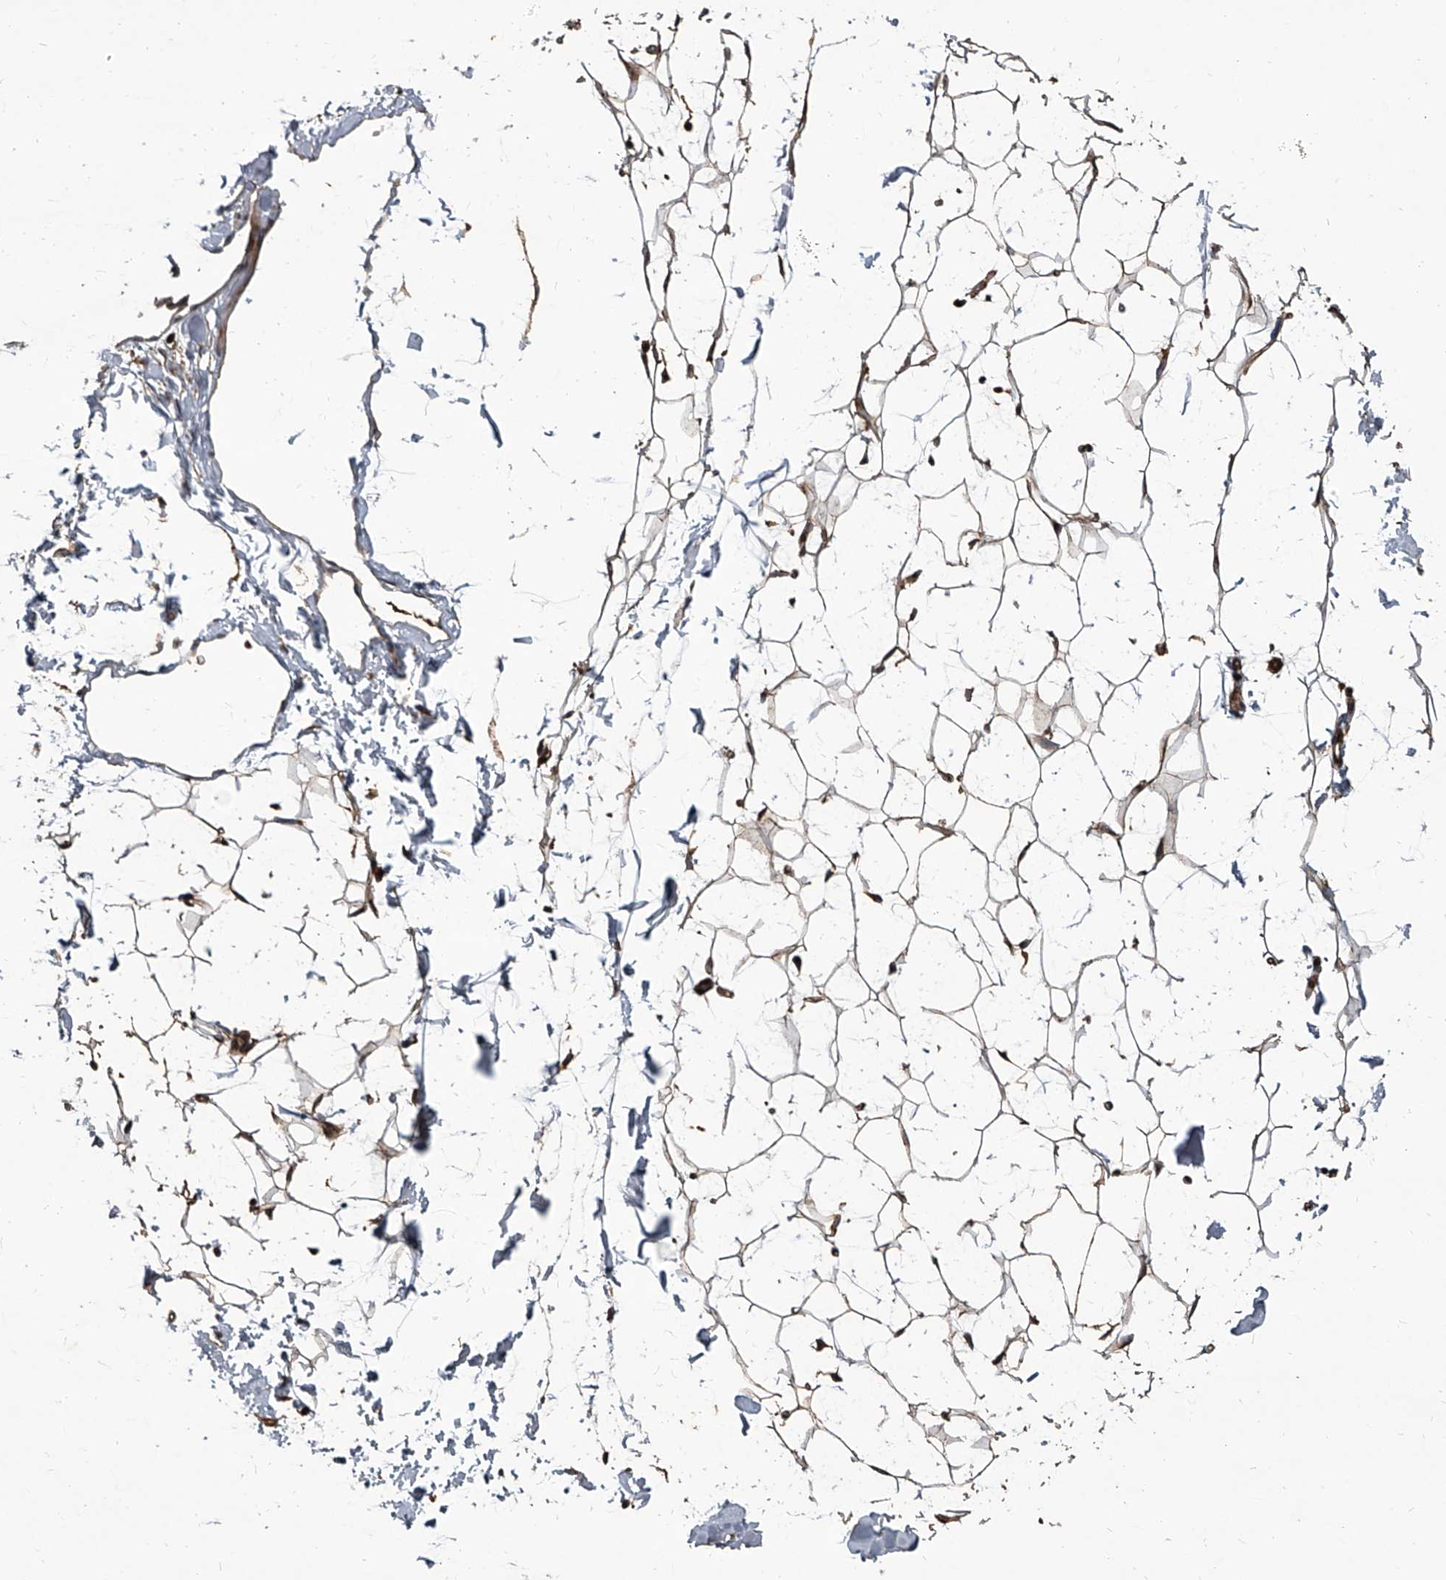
{"staining": {"intensity": "strong", "quantity": ">75%", "location": "cytoplasmic/membranous"}, "tissue": "adipose tissue", "cell_type": "Adipocytes", "image_type": "normal", "snomed": [{"axis": "morphology", "description": "Normal tissue, NOS"}, {"axis": "topography", "description": "Breast"}], "caption": "Brown immunohistochemical staining in normal adipose tissue shows strong cytoplasmic/membranous staining in approximately >75% of adipocytes.", "gene": "EVA1C", "patient": {"sex": "female", "age": 23}}